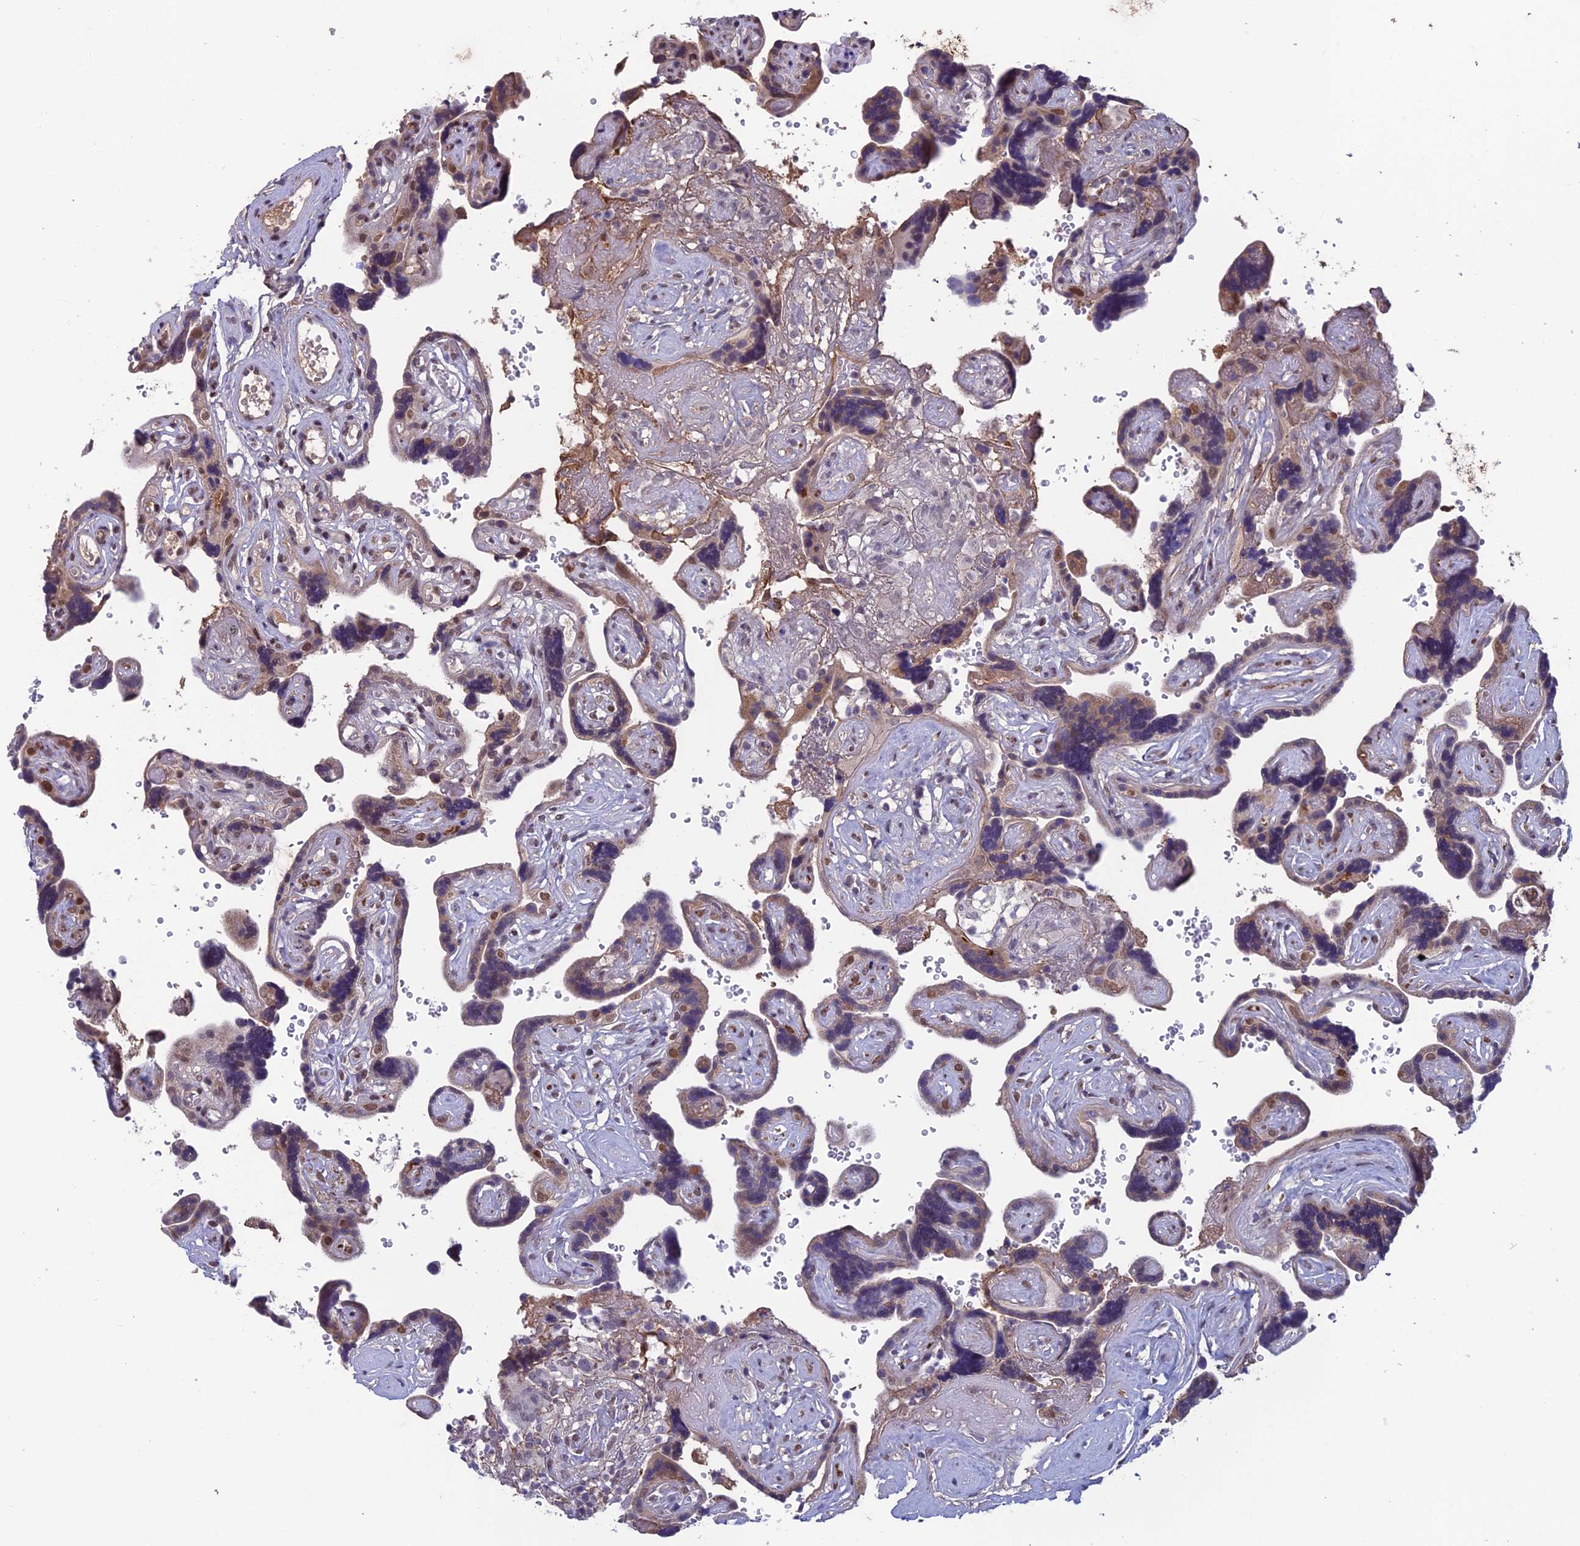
{"staining": {"intensity": "negative", "quantity": "none", "location": "none"}, "tissue": "placenta", "cell_type": "Decidual cells", "image_type": "normal", "snomed": [{"axis": "morphology", "description": "Normal tissue, NOS"}, {"axis": "topography", "description": "Placenta"}], "caption": "IHC of benign human placenta demonstrates no positivity in decidual cells.", "gene": "FKBPL", "patient": {"sex": "female", "age": 30}}